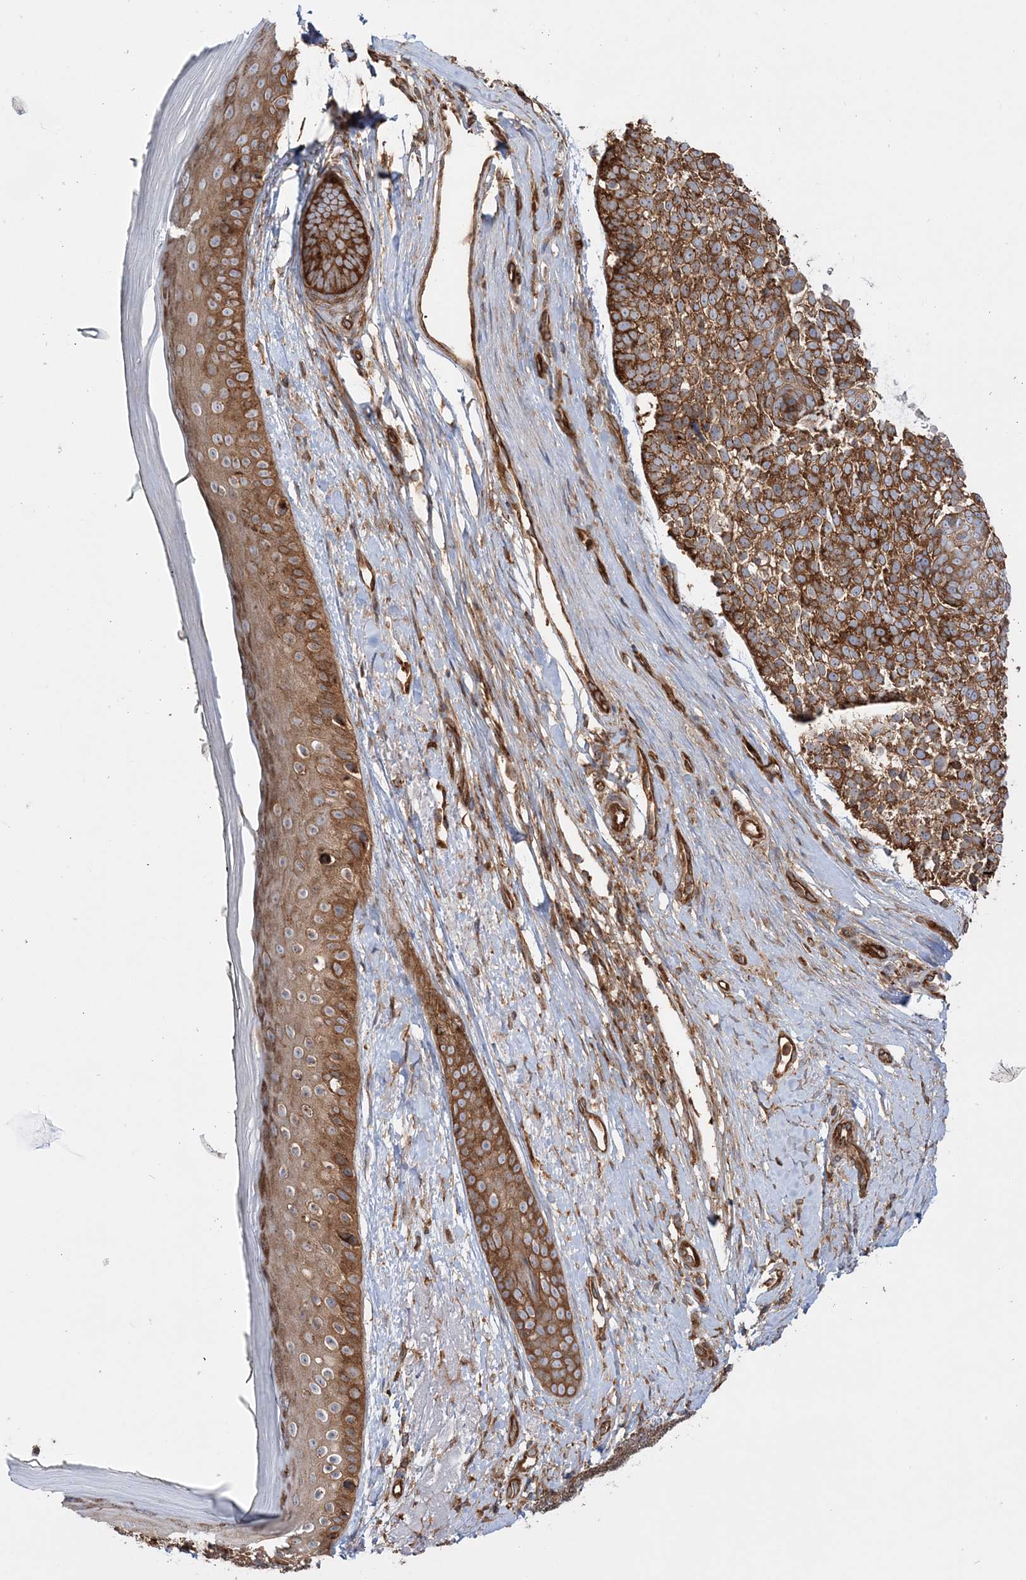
{"staining": {"intensity": "strong", "quantity": ">75%", "location": "cytoplasmic/membranous"}, "tissue": "skin cancer", "cell_type": "Tumor cells", "image_type": "cancer", "snomed": [{"axis": "morphology", "description": "Basal cell carcinoma"}, {"axis": "topography", "description": "Skin"}], "caption": "The histopathology image exhibits a brown stain indicating the presence of a protein in the cytoplasmic/membranous of tumor cells in skin cancer (basal cell carcinoma). The protein of interest is shown in brown color, while the nuclei are stained blue.", "gene": "TBC1D5", "patient": {"sex": "female", "age": 81}}